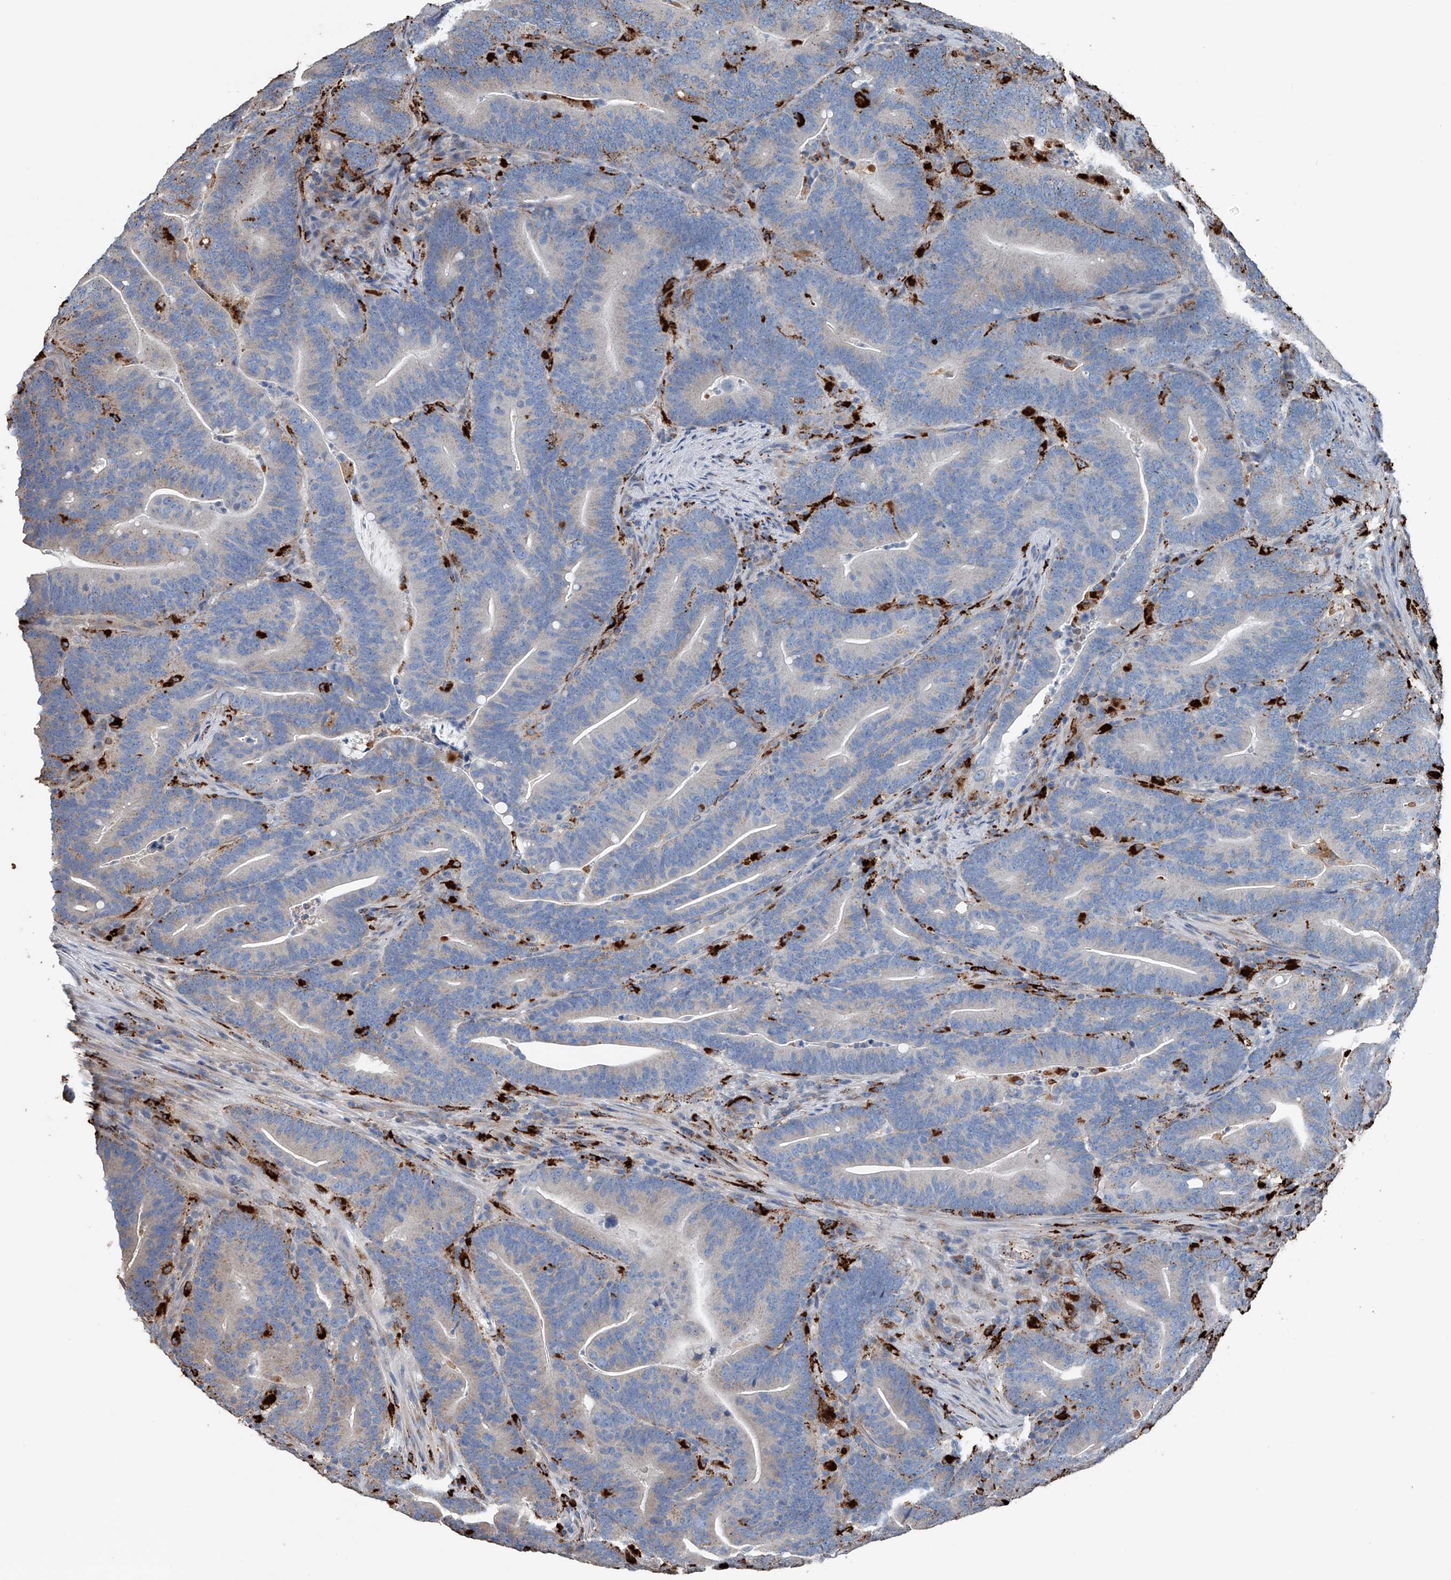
{"staining": {"intensity": "weak", "quantity": "<25%", "location": "cytoplasmic/membranous"}, "tissue": "colorectal cancer", "cell_type": "Tumor cells", "image_type": "cancer", "snomed": [{"axis": "morphology", "description": "Adenocarcinoma, NOS"}, {"axis": "topography", "description": "Colon"}], "caption": "Immunohistochemical staining of human colorectal adenocarcinoma reveals no significant positivity in tumor cells. (DAB immunohistochemistry, high magnification).", "gene": "ZNF772", "patient": {"sex": "female", "age": 66}}